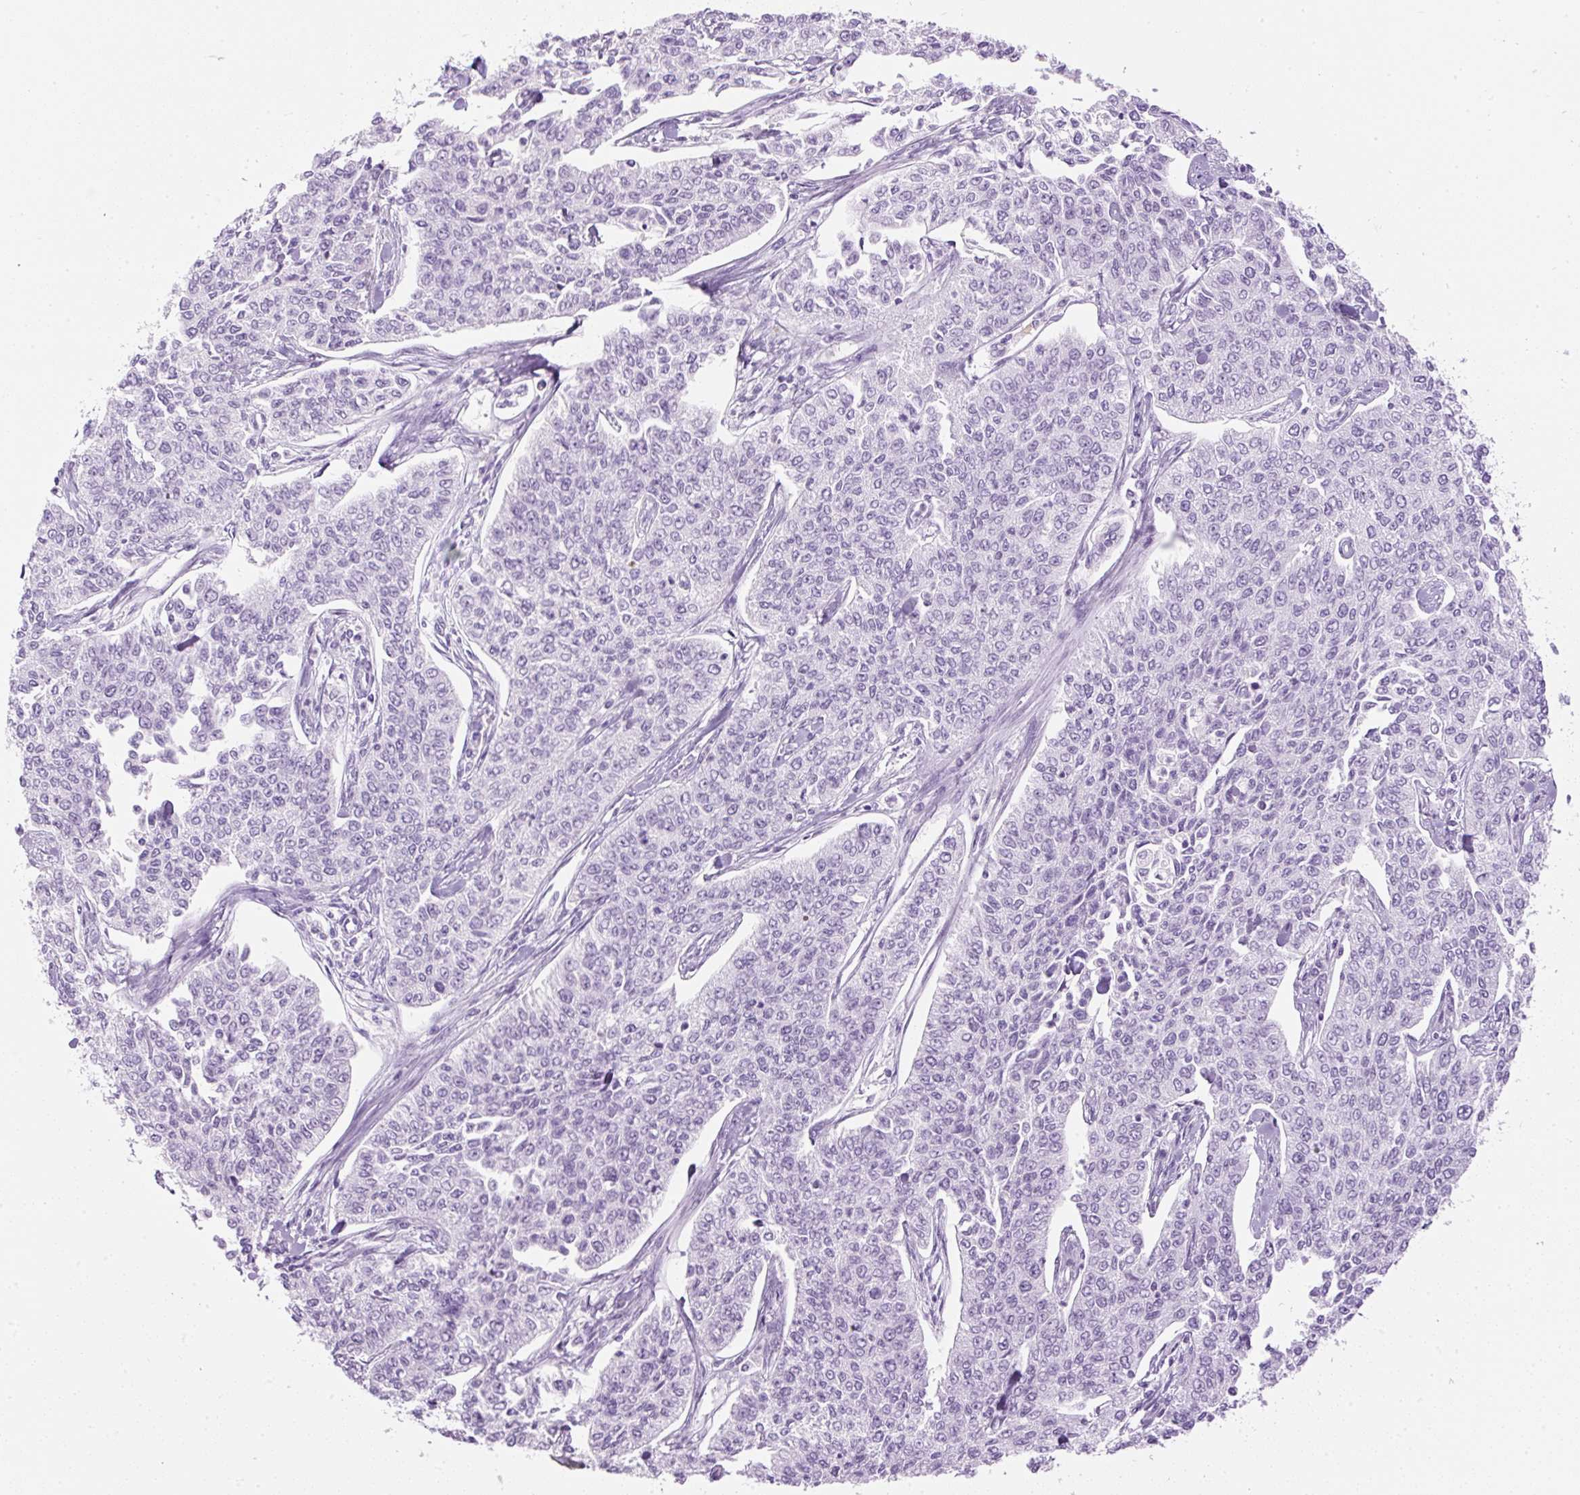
{"staining": {"intensity": "negative", "quantity": "none", "location": "none"}, "tissue": "cervical cancer", "cell_type": "Tumor cells", "image_type": "cancer", "snomed": [{"axis": "morphology", "description": "Squamous cell carcinoma, NOS"}, {"axis": "topography", "description": "Cervix"}], "caption": "Immunohistochemical staining of human cervical cancer (squamous cell carcinoma) reveals no significant staining in tumor cells. (DAB (3,3'-diaminobenzidine) IHC visualized using brightfield microscopy, high magnification).", "gene": "APOA1", "patient": {"sex": "female", "age": 35}}